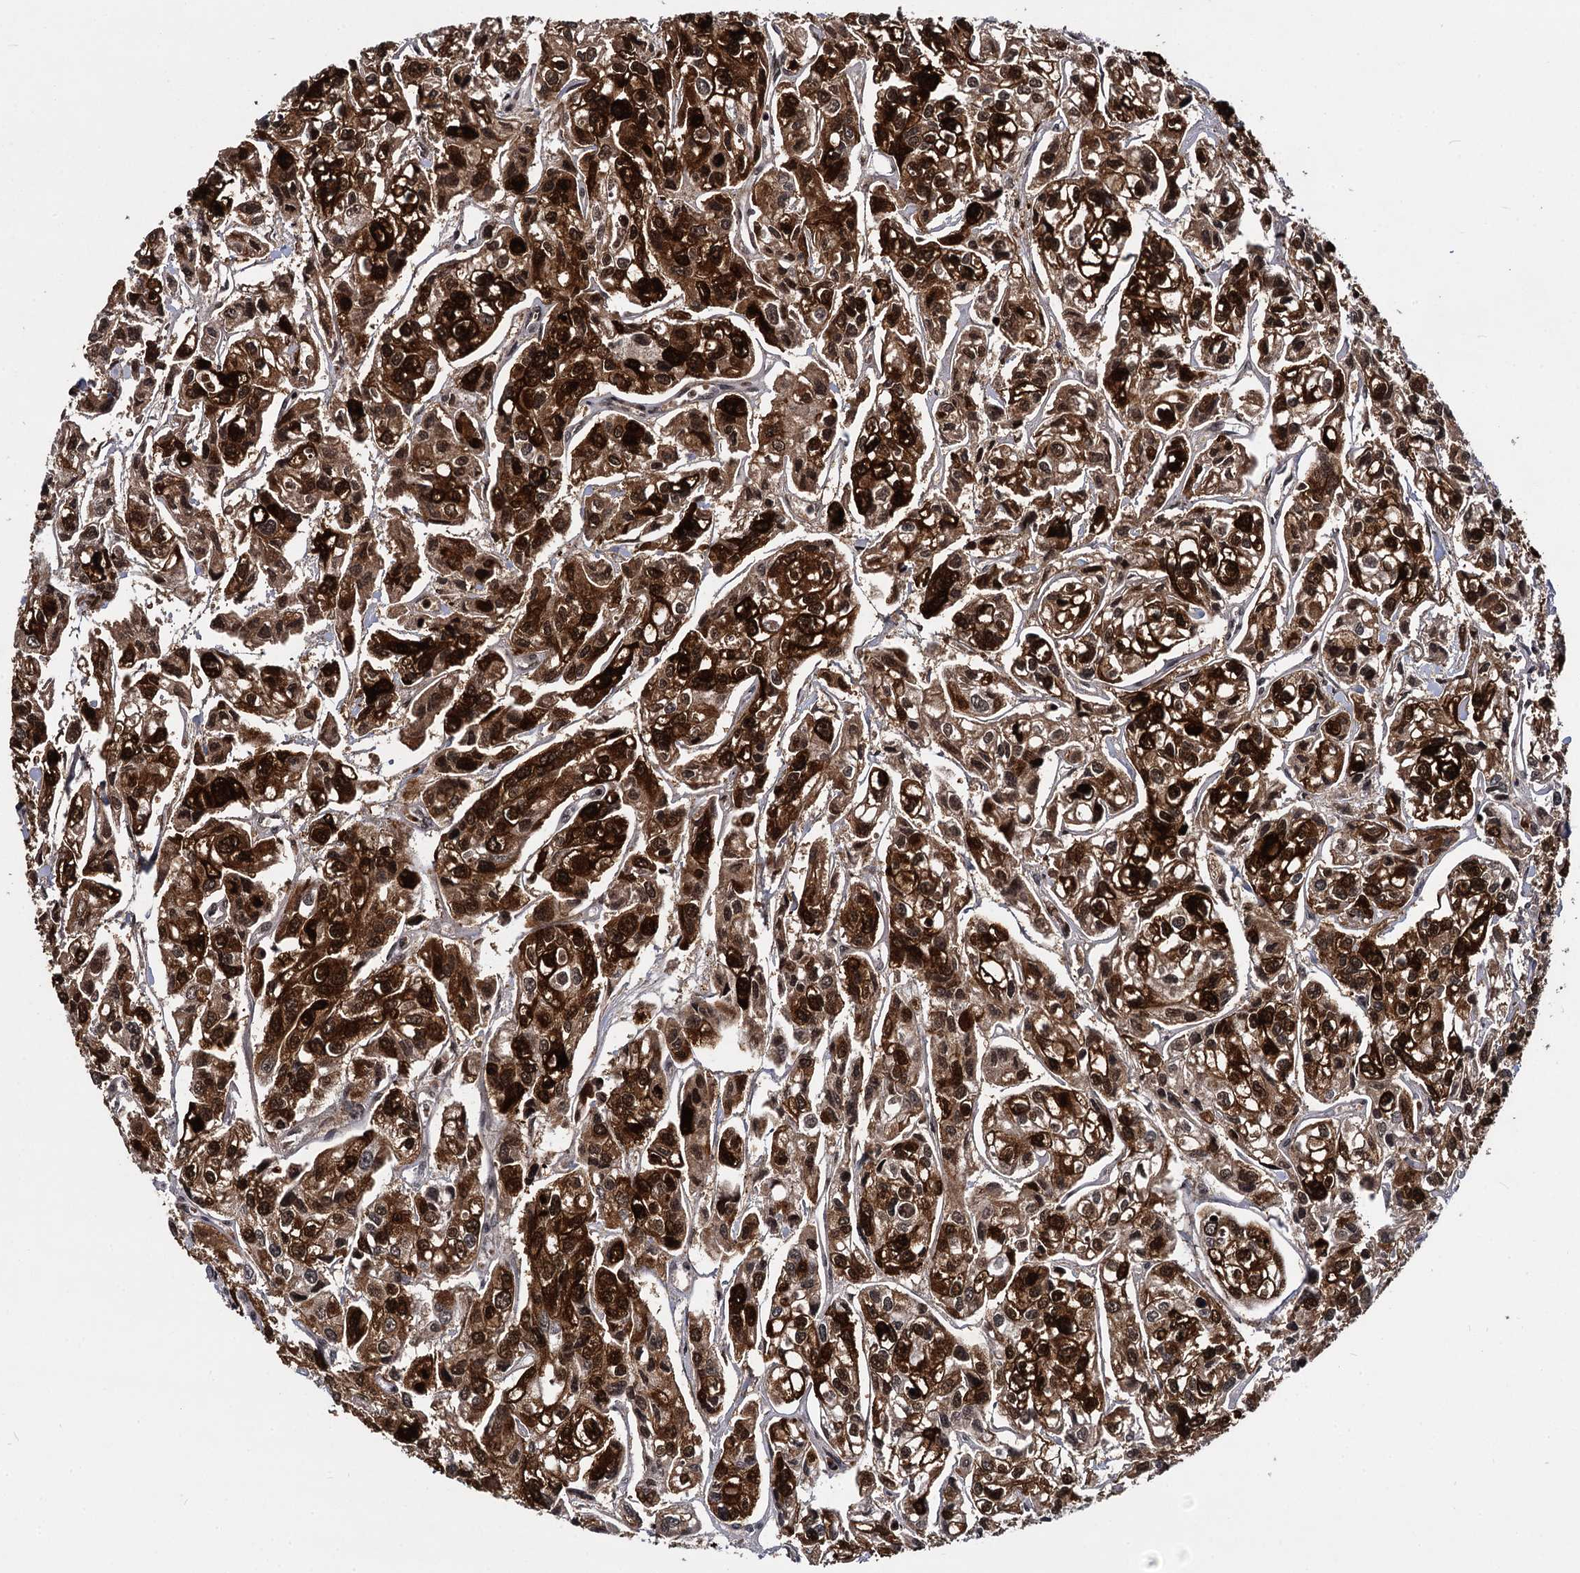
{"staining": {"intensity": "strong", "quantity": ">75%", "location": "cytoplasmic/membranous,nuclear"}, "tissue": "urothelial cancer", "cell_type": "Tumor cells", "image_type": "cancer", "snomed": [{"axis": "morphology", "description": "Urothelial carcinoma, High grade"}, {"axis": "topography", "description": "Urinary bladder"}], "caption": "Immunohistochemistry staining of urothelial cancer, which exhibits high levels of strong cytoplasmic/membranous and nuclear positivity in approximately >75% of tumor cells indicating strong cytoplasmic/membranous and nuclear protein staining. The staining was performed using DAB (brown) for protein detection and nuclei were counterstained in hematoxylin (blue).", "gene": "MAGEA4", "patient": {"sex": "male", "age": 67}}